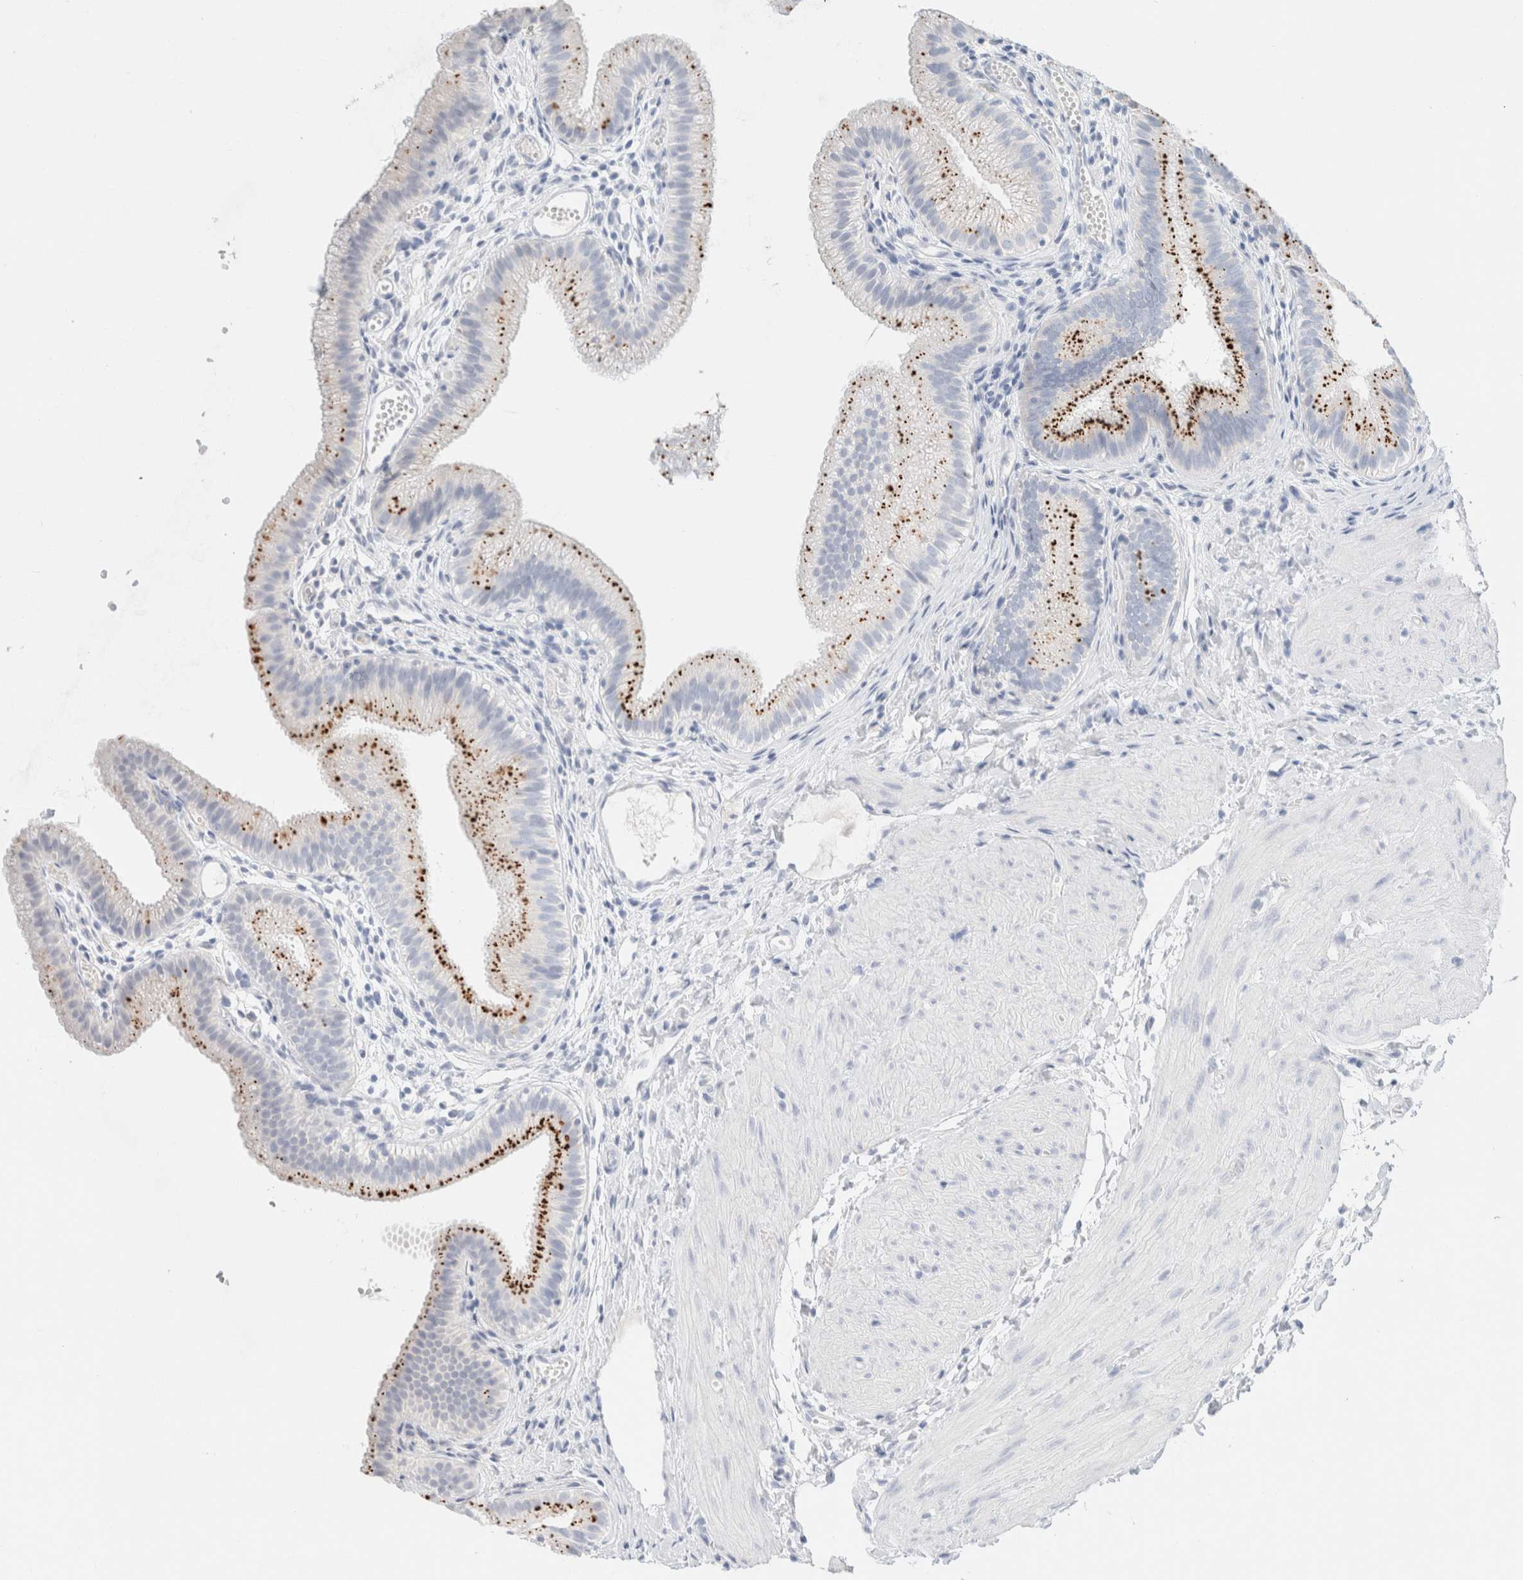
{"staining": {"intensity": "strong", "quantity": ">75%", "location": "cytoplasmic/membranous"}, "tissue": "gallbladder", "cell_type": "Glandular cells", "image_type": "normal", "snomed": [{"axis": "morphology", "description": "Normal tissue, NOS"}, {"axis": "topography", "description": "Gallbladder"}], "caption": "Brown immunohistochemical staining in benign human gallbladder demonstrates strong cytoplasmic/membranous positivity in about >75% of glandular cells.", "gene": "CPQ", "patient": {"sex": "female", "age": 26}}